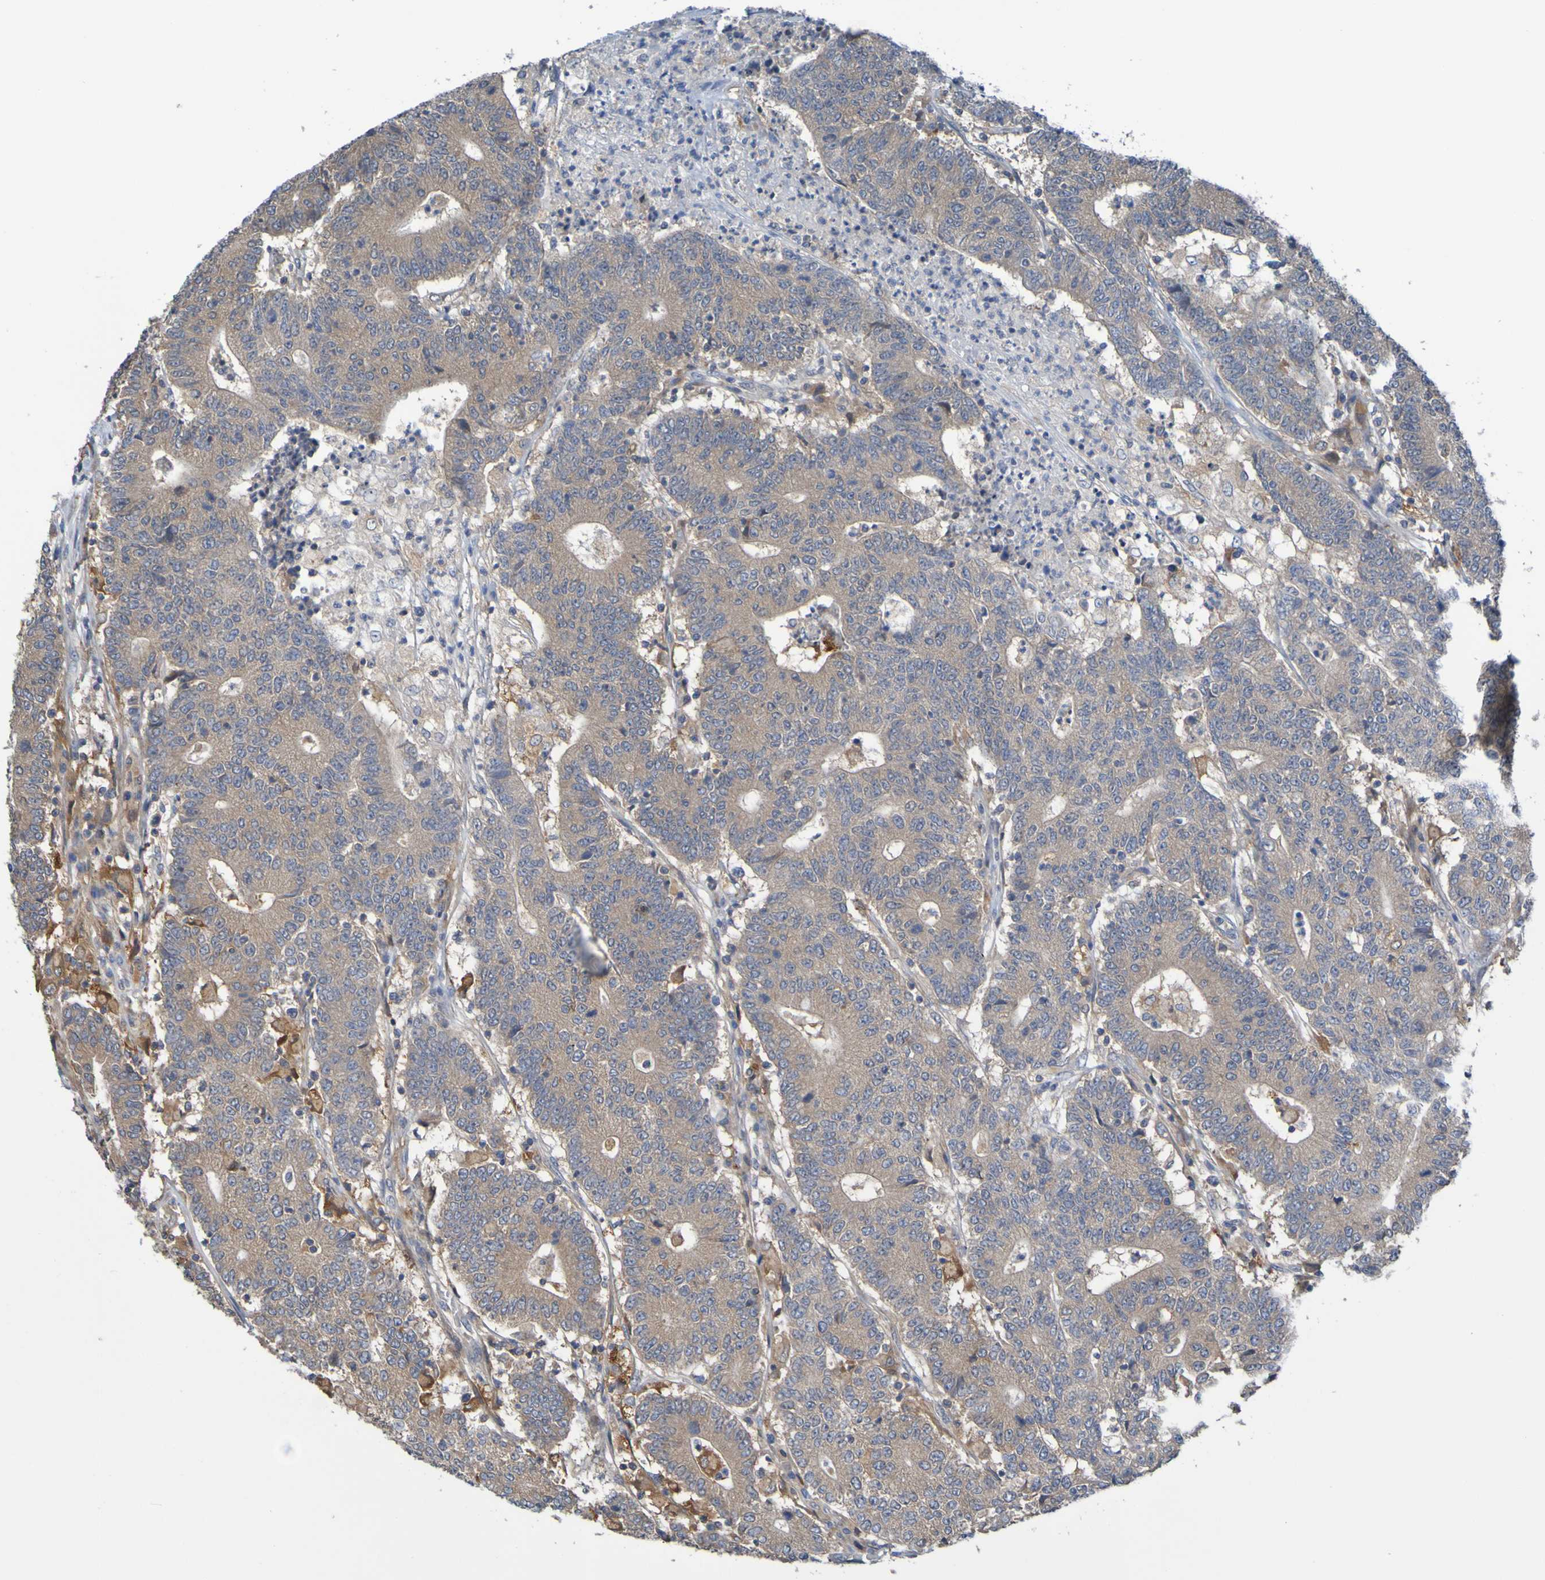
{"staining": {"intensity": "weak", "quantity": ">75%", "location": "cytoplasmic/membranous"}, "tissue": "colorectal cancer", "cell_type": "Tumor cells", "image_type": "cancer", "snomed": [{"axis": "morphology", "description": "Normal tissue, NOS"}, {"axis": "morphology", "description": "Adenocarcinoma, NOS"}, {"axis": "topography", "description": "Colon"}], "caption": "A histopathology image showing weak cytoplasmic/membranous positivity in about >75% of tumor cells in adenocarcinoma (colorectal), as visualized by brown immunohistochemical staining.", "gene": "SDK1", "patient": {"sex": "female", "age": 75}}